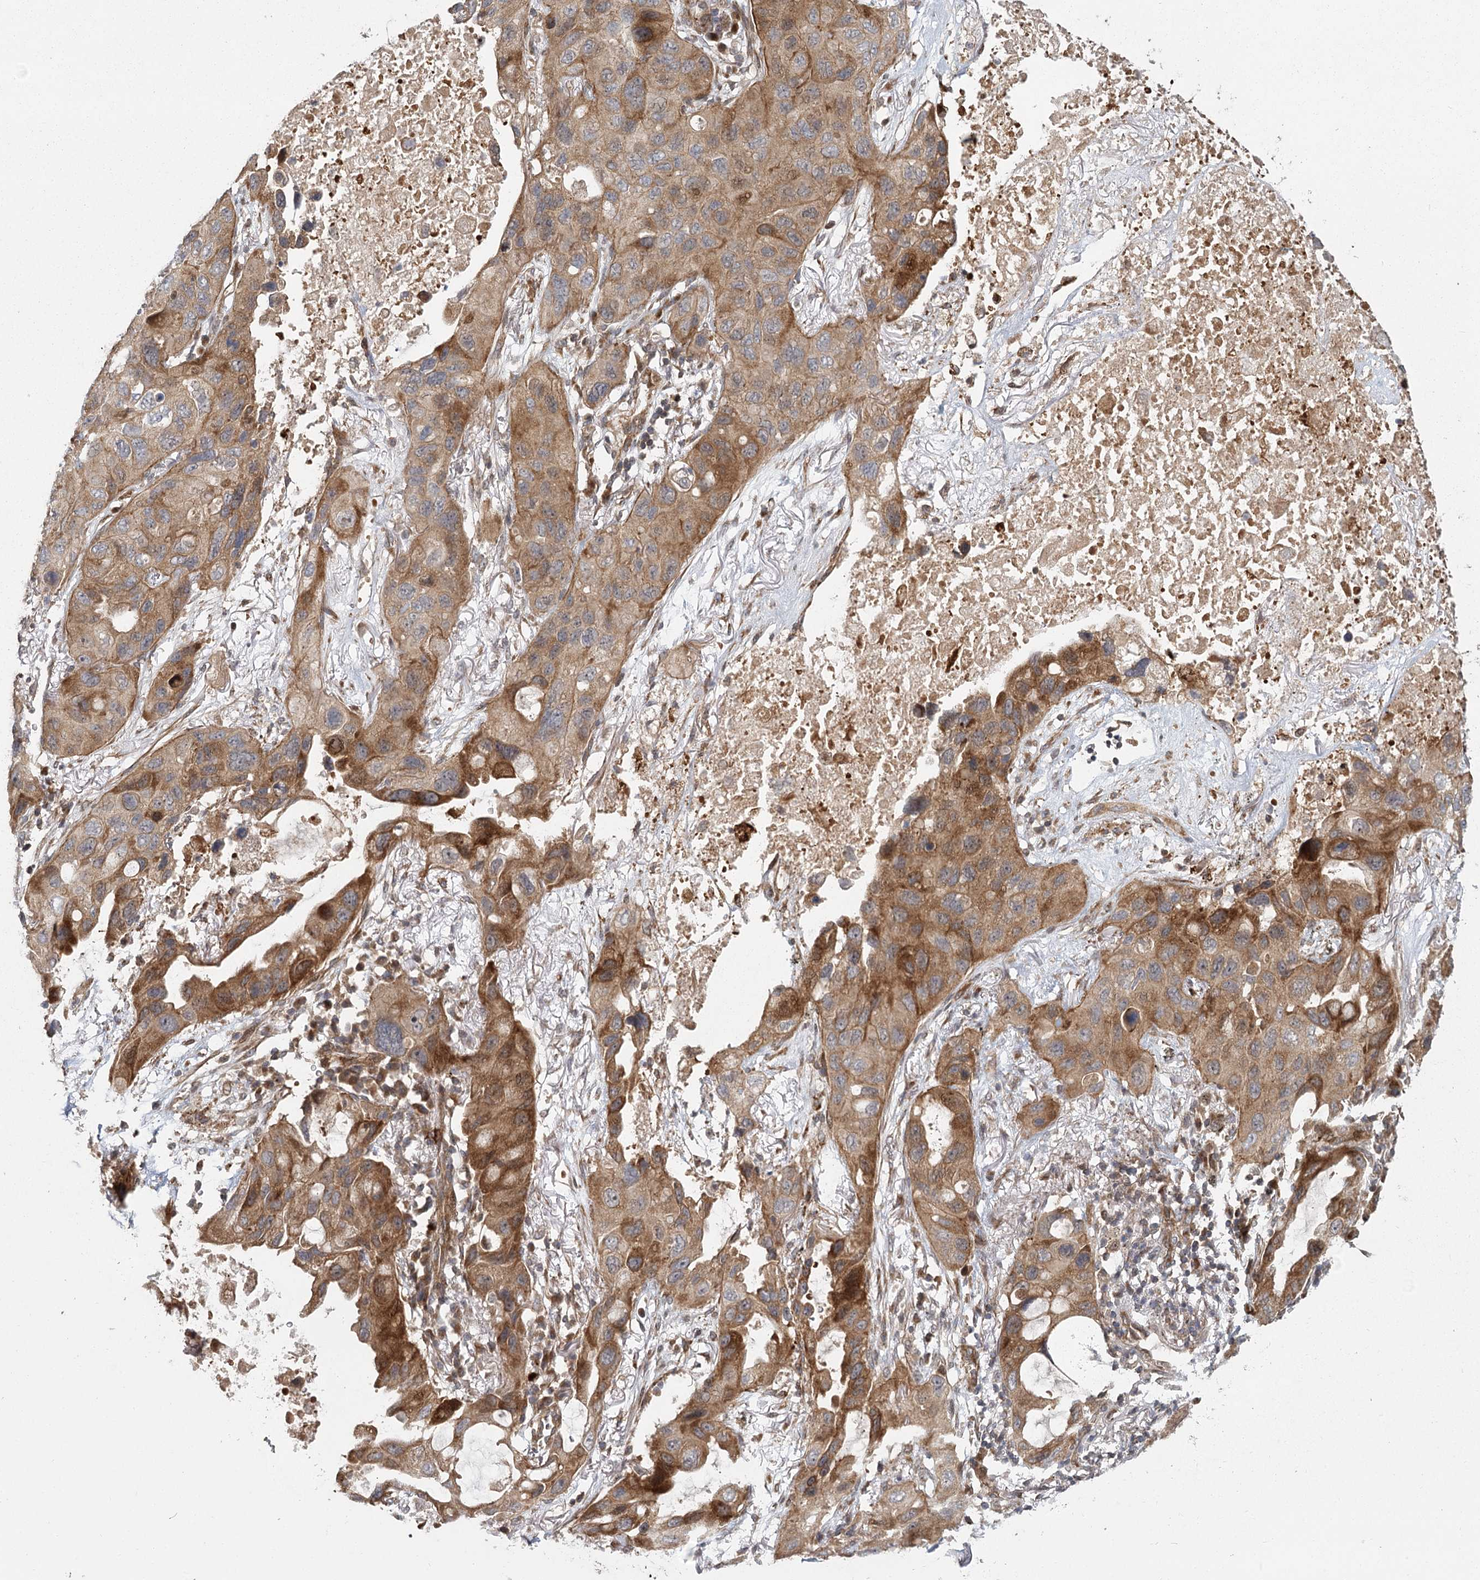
{"staining": {"intensity": "moderate", "quantity": ">75%", "location": "cytoplasmic/membranous"}, "tissue": "lung cancer", "cell_type": "Tumor cells", "image_type": "cancer", "snomed": [{"axis": "morphology", "description": "Squamous cell carcinoma, NOS"}, {"axis": "topography", "description": "Lung"}], "caption": "Immunohistochemical staining of squamous cell carcinoma (lung) demonstrates medium levels of moderate cytoplasmic/membranous staining in approximately >75% of tumor cells.", "gene": "RAPGEF6", "patient": {"sex": "female", "age": 73}}